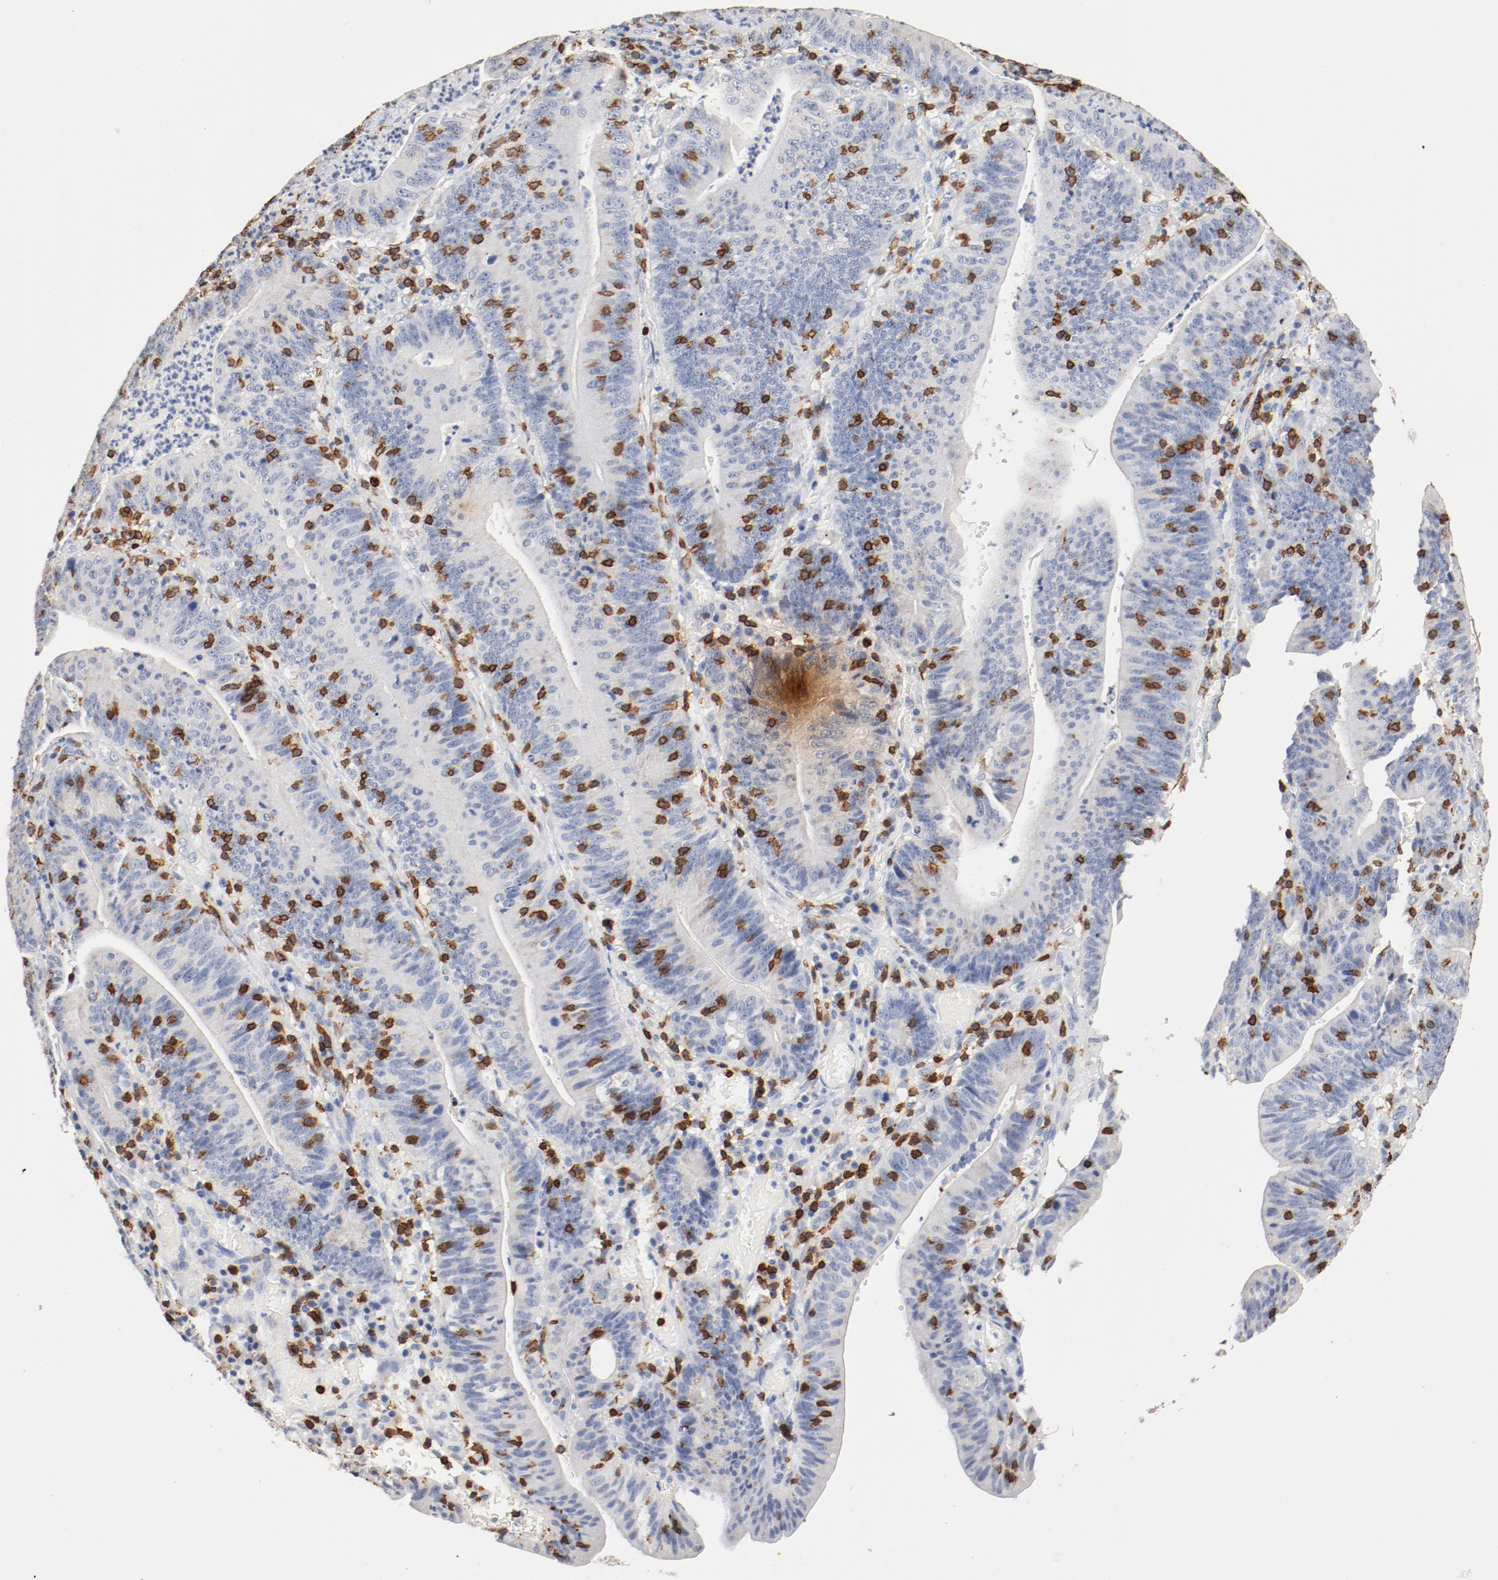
{"staining": {"intensity": "negative", "quantity": "none", "location": "none"}, "tissue": "stomach cancer", "cell_type": "Tumor cells", "image_type": "cancer", "snomed": [{"axis": "morphology", "description": "Adenocarcinoma, NOS"}, {"axis": "topography", "description": "Stomach, lower"}], "caption": "Human adenocarcinoma (stomach) stained for a protein using immunohistochemistry (IHC) shows no positivity in tumor cells.", "gene": "CD247", "patient": {"sex": "female", "age": 86}}